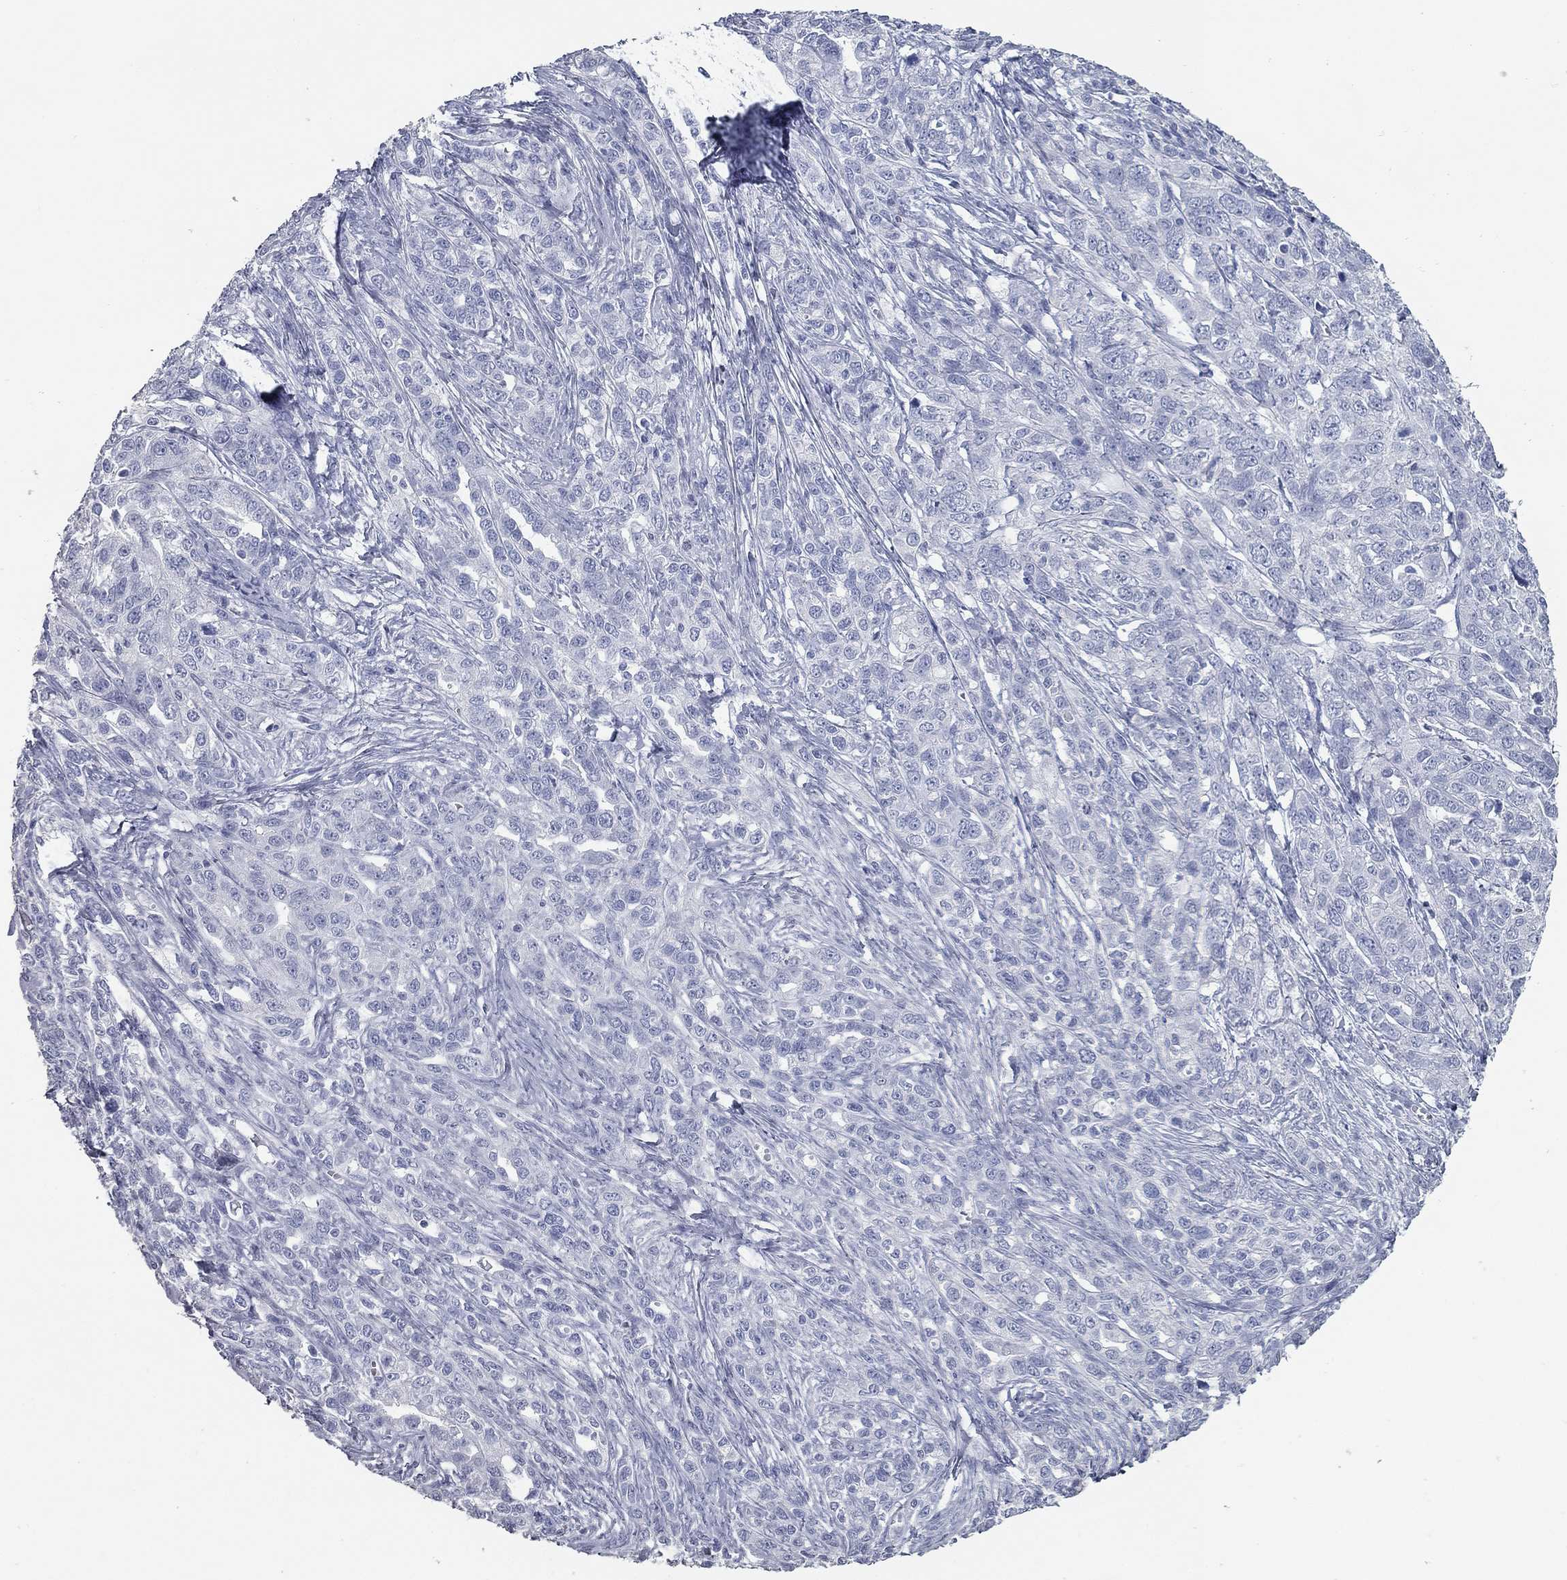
{"staining": {"intensity": "negative", "quantity": "none", "location": "none"}, "tissue": "ovarian cancer", "cell_type": "Tumor cells", "image_type": "cancer", "snomed": [{"axis": "morphology", "description": "Cystadenocarcinoma, serous, NOS"}, {"axis": "topography", "description": "Ovary"}], "caption": "IHC of ovarian cancer demonstrates no expression in tumor cells.", "gene": "TAC1", "patient": {"sex": "female", "age": 71}}